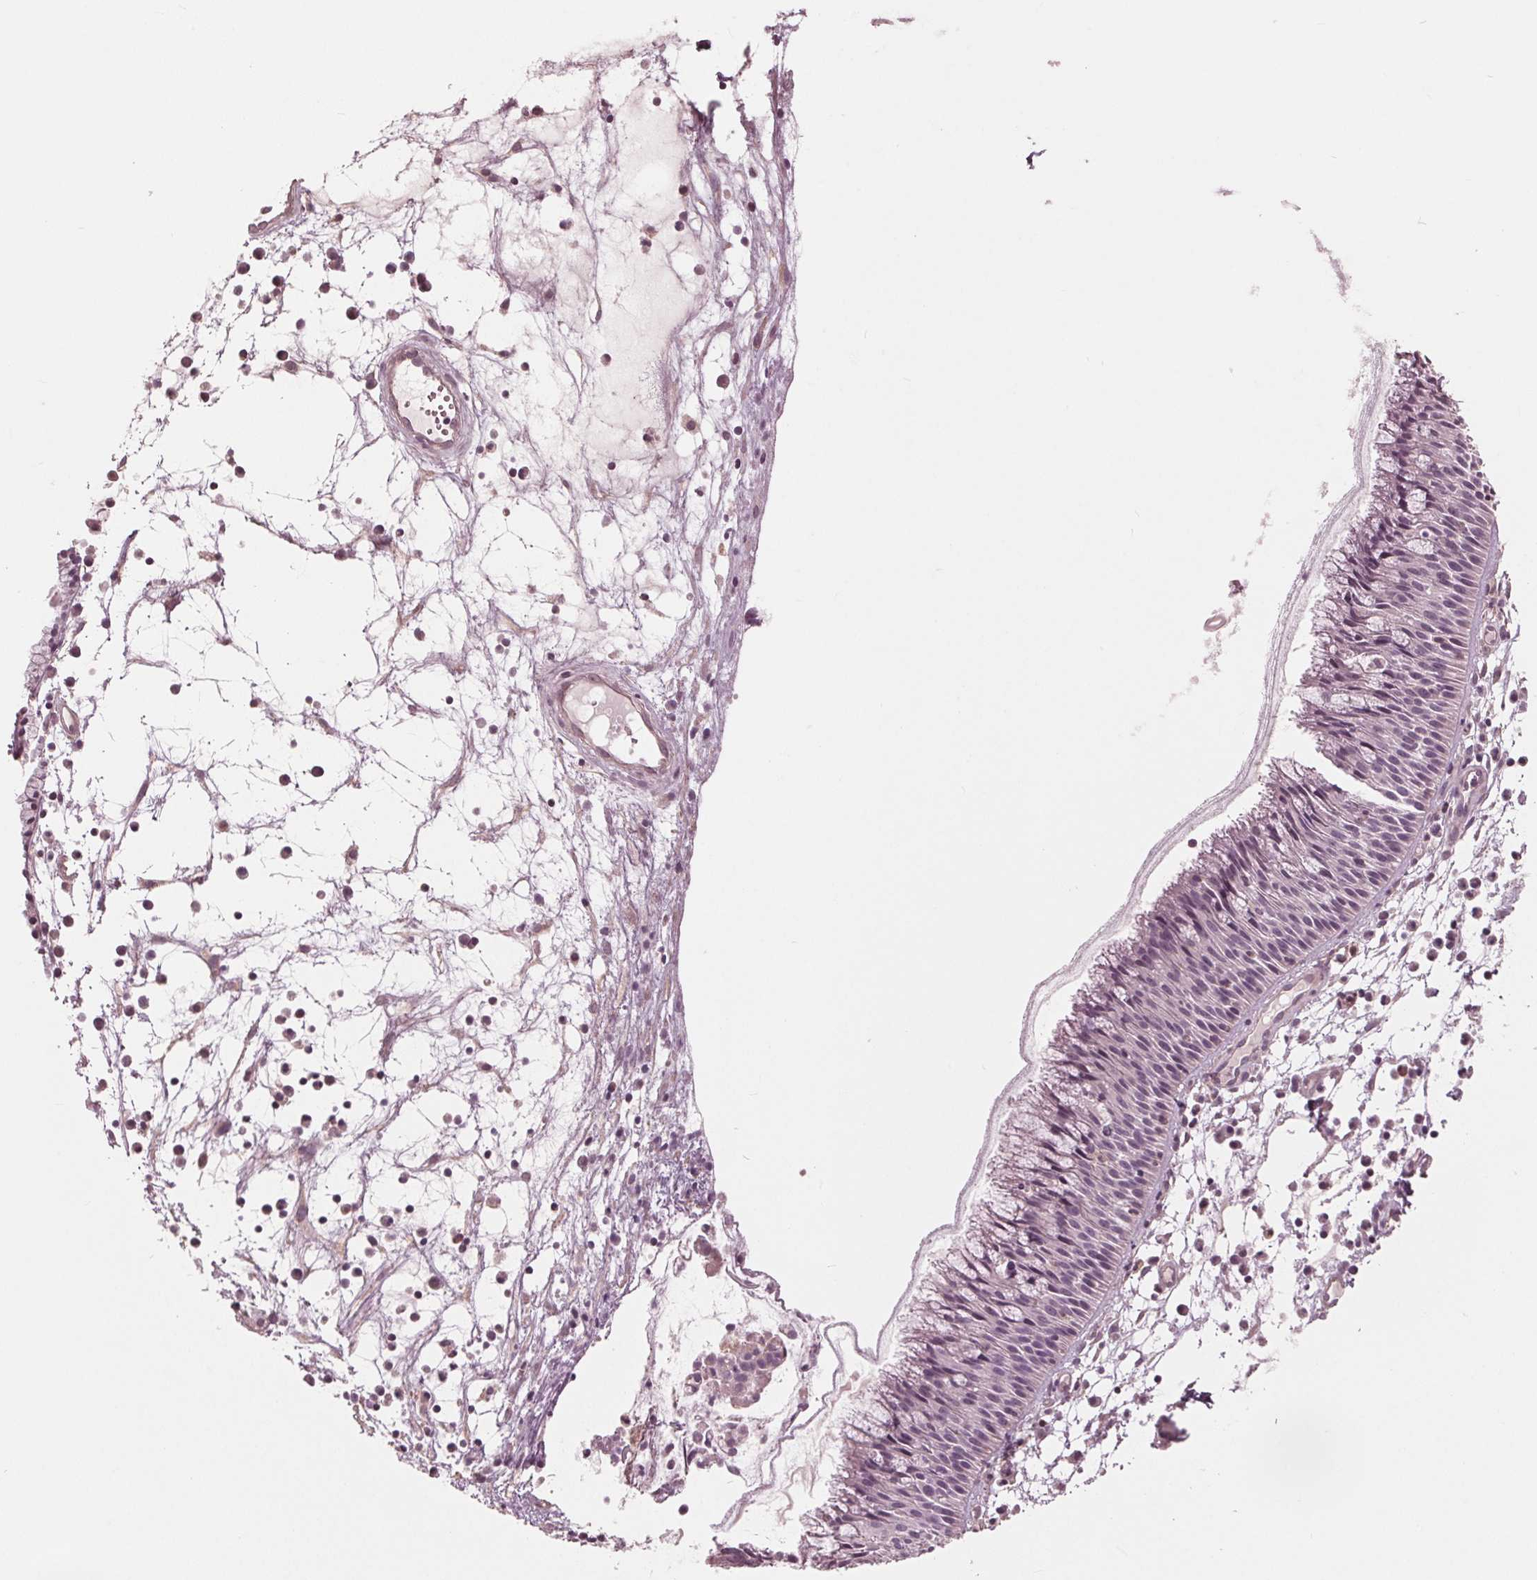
{"staining": {"intensity": "weak", "quantity": "<25%", "location": "nuclear"}, "tissue": "nasopharynx", "cell_type": "Respiratory epithelial cells", "image_type": "normal", "snomed": [{"axis": "morphology", "description": "Normal tissue, NOS"}, {"axis": "topography", "description": "Nasopharynx"}], "caption": "This is an immunohistochemistry histopathology image of unremarkable nasopharynx. There is no expression in respiratory epithelial cells.", "gene": "ING3", "patient": {"sex": "male", "age": 31}}